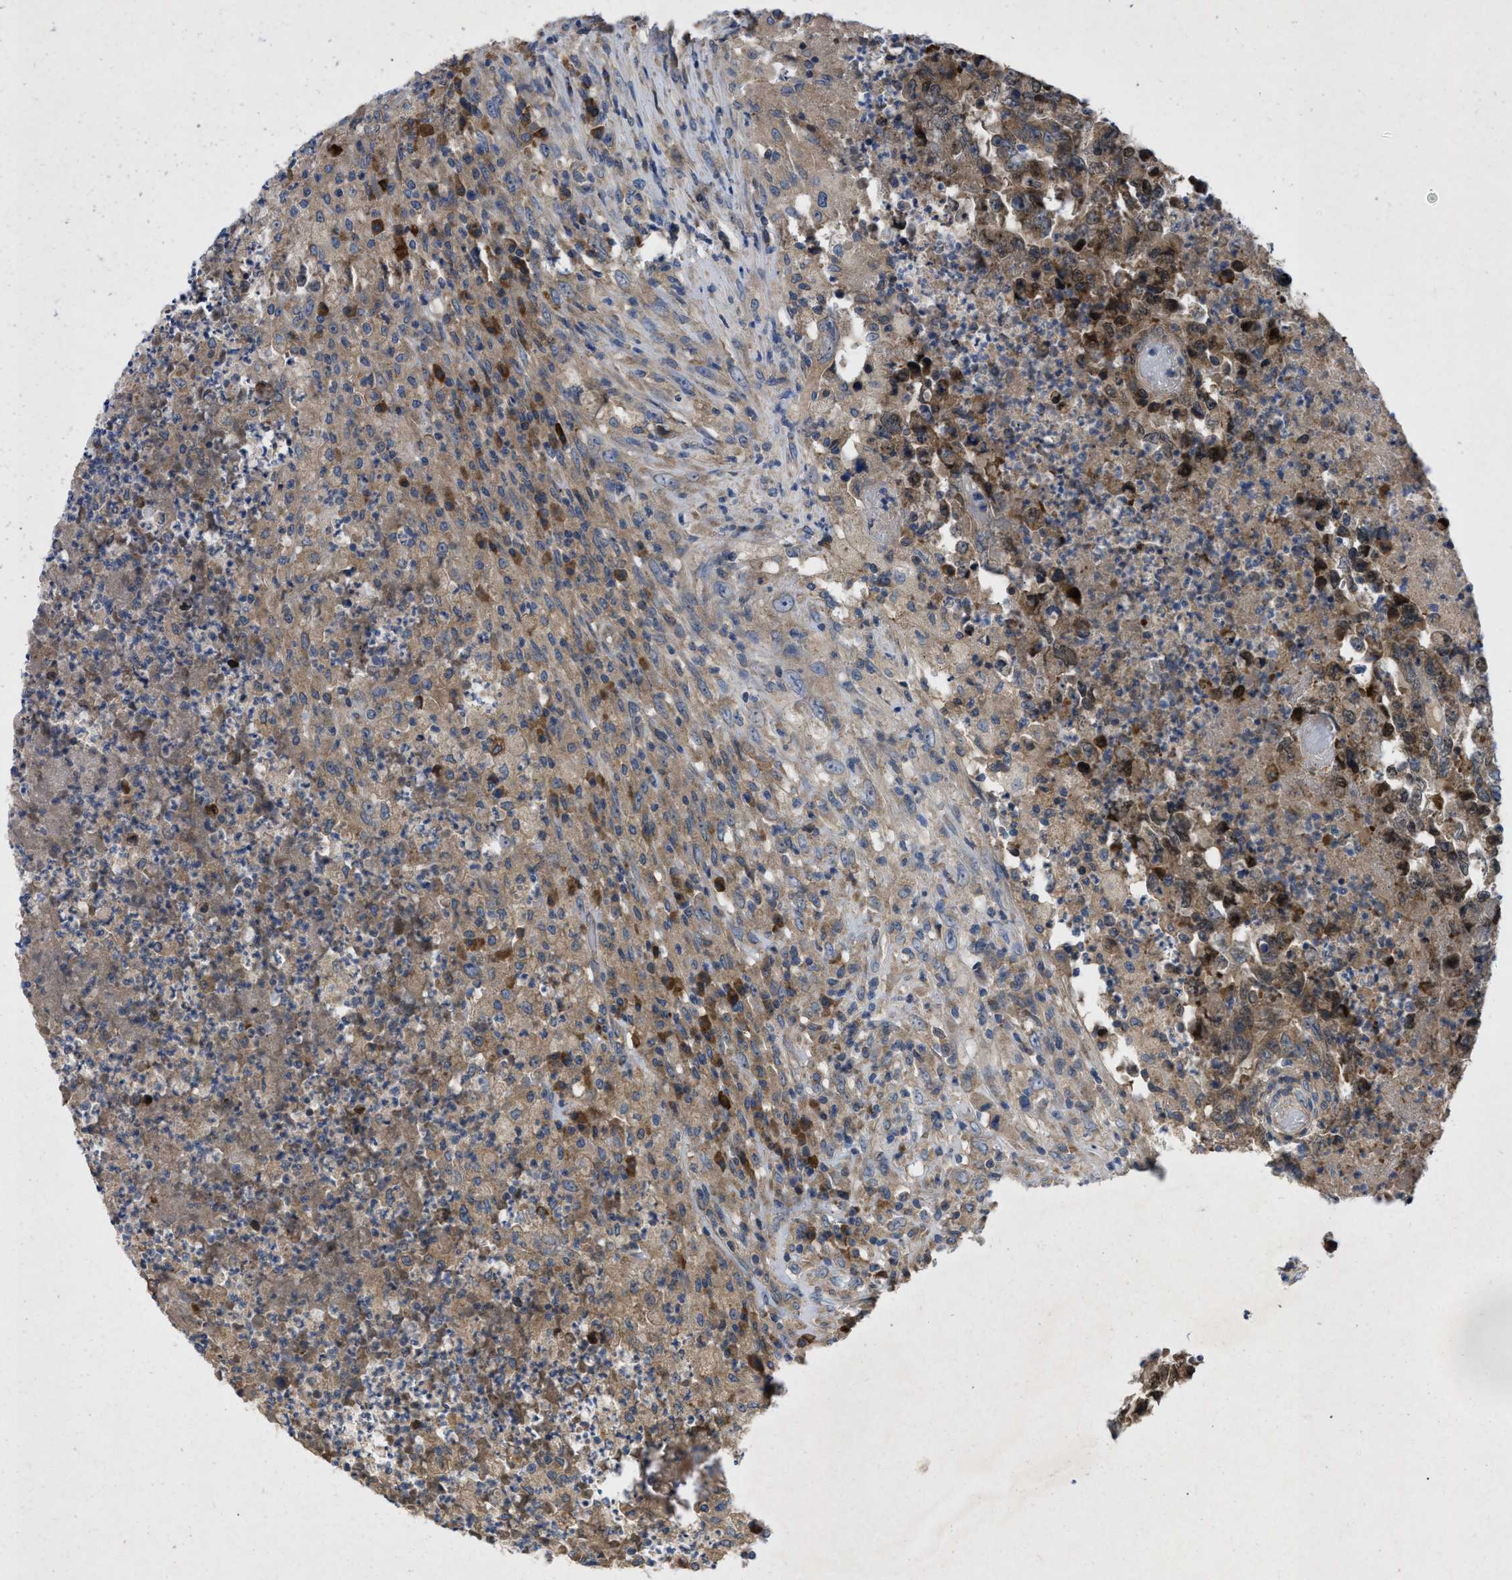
{"staining": {"intensity": "moderate", "quantity": ">75%", "location": "cytoplasmic/membranous"}, "tissue": "testis cancer", "cell_type": "Tumor cells", "image_type": "cancer", "snomed": [{"axis": "morphology", "description": "Necrosis, NOS"}, {"axis": "morphology", "description": "Carcinoma, Embryonal, NOS"}, {"axis": "topography", "description": "Testis"}], "caption": "Human embryonal carcinoma (testis) stained for a protein (brown) shows moderate cytoplasmic/membranous positive positivity in about >75% of tumor cells.", "gene": "TMEM131", "patient": {"sex": "male", "age": 19}}